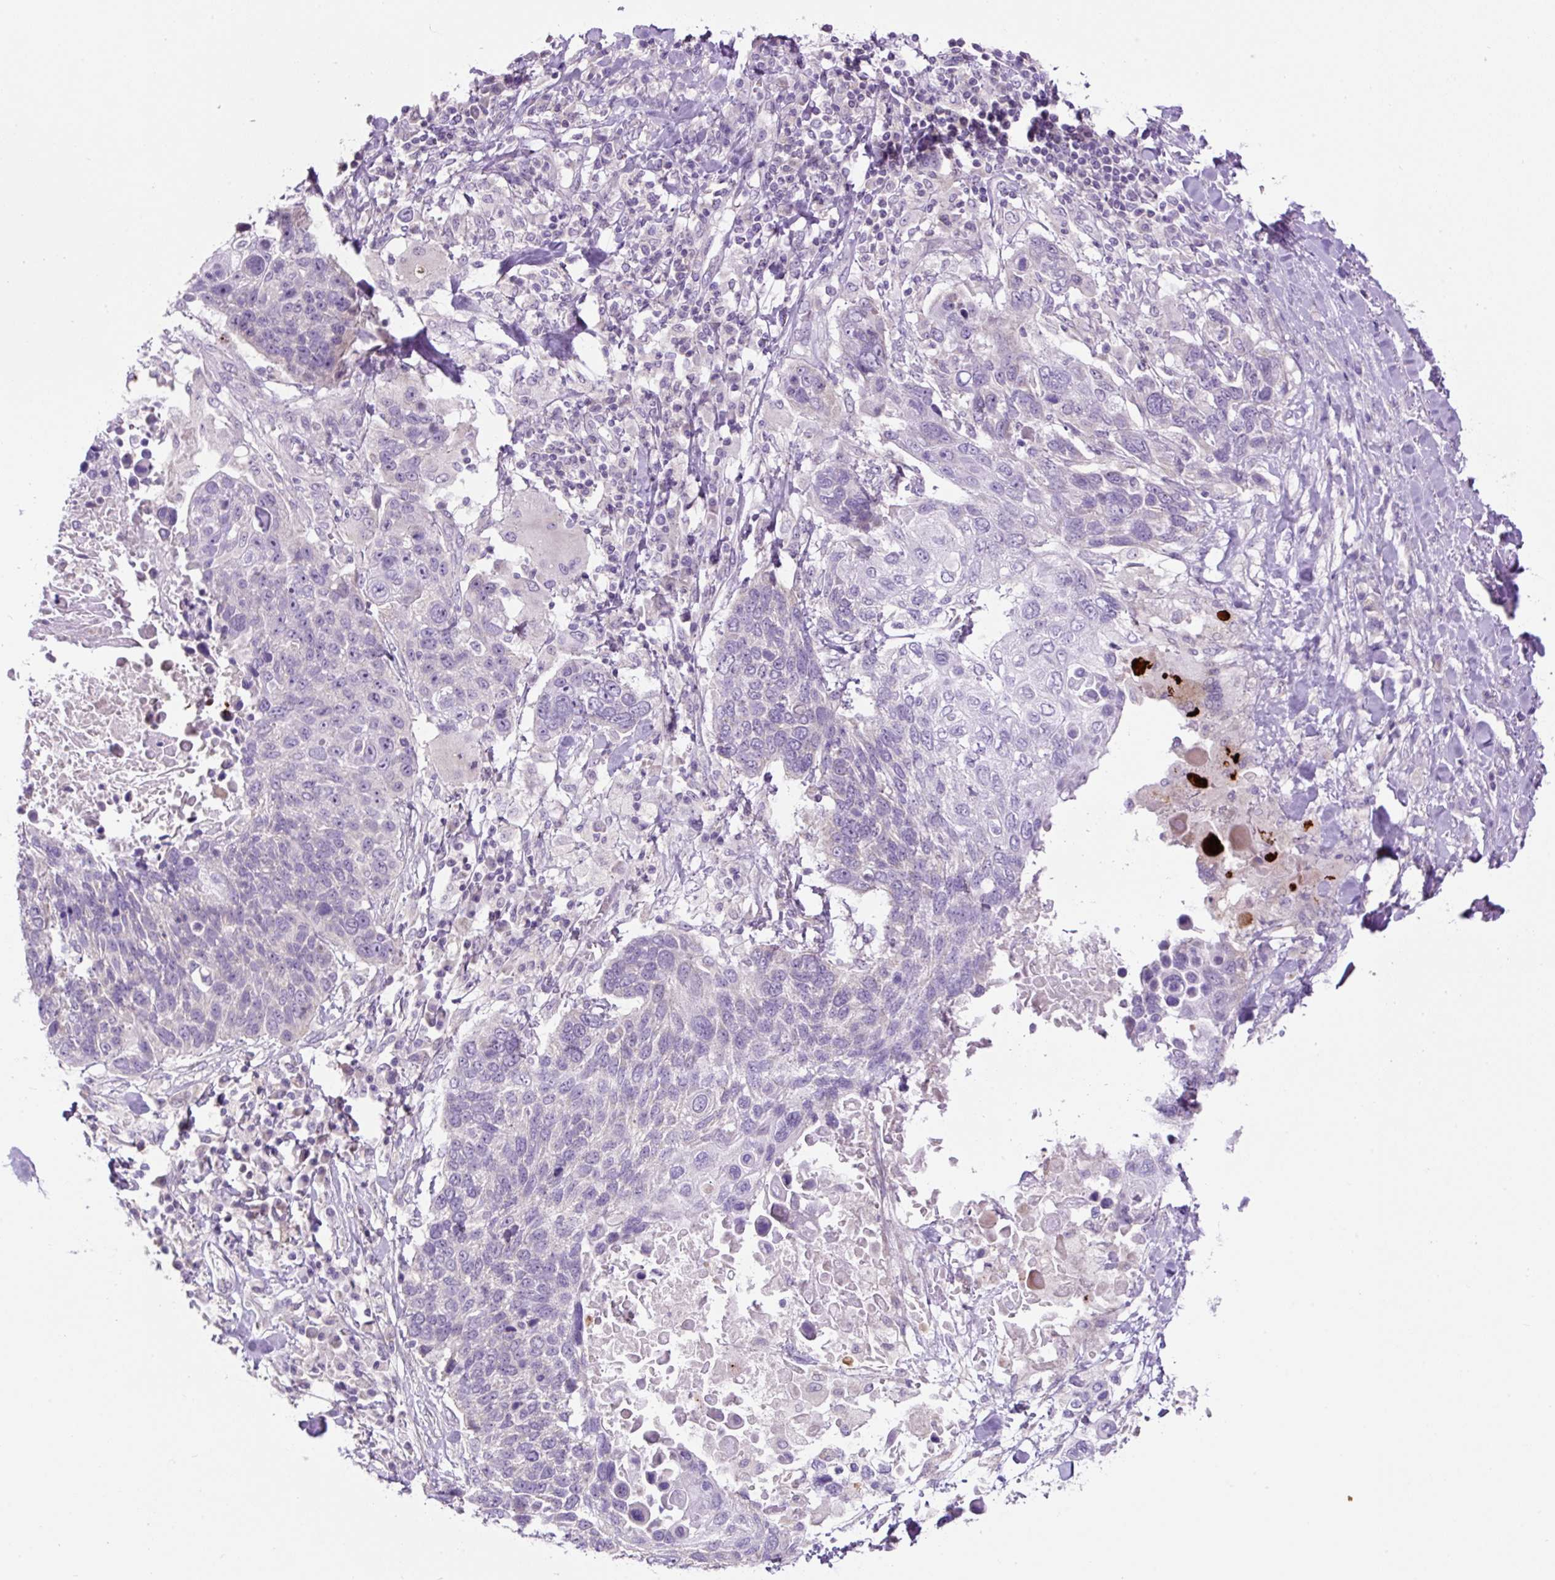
{"staining": {"intensity": "negative", "quantity": "none", "location": "none"}, "tissue": "lung cancer", "cell_type": "Tumor cells", "image_type": "cancer", "snomed": [{"axis": "morphology", "description": "Squamous cell carcinoma, NOS"}, {"axis": "topography", "description": "Lung"}], "caption": "An image of lung cancer stained for a protein reveals no brown staining in tumor cells.", "gene": "OGDHL", "patient": {"sex": "male", "age": 66}}